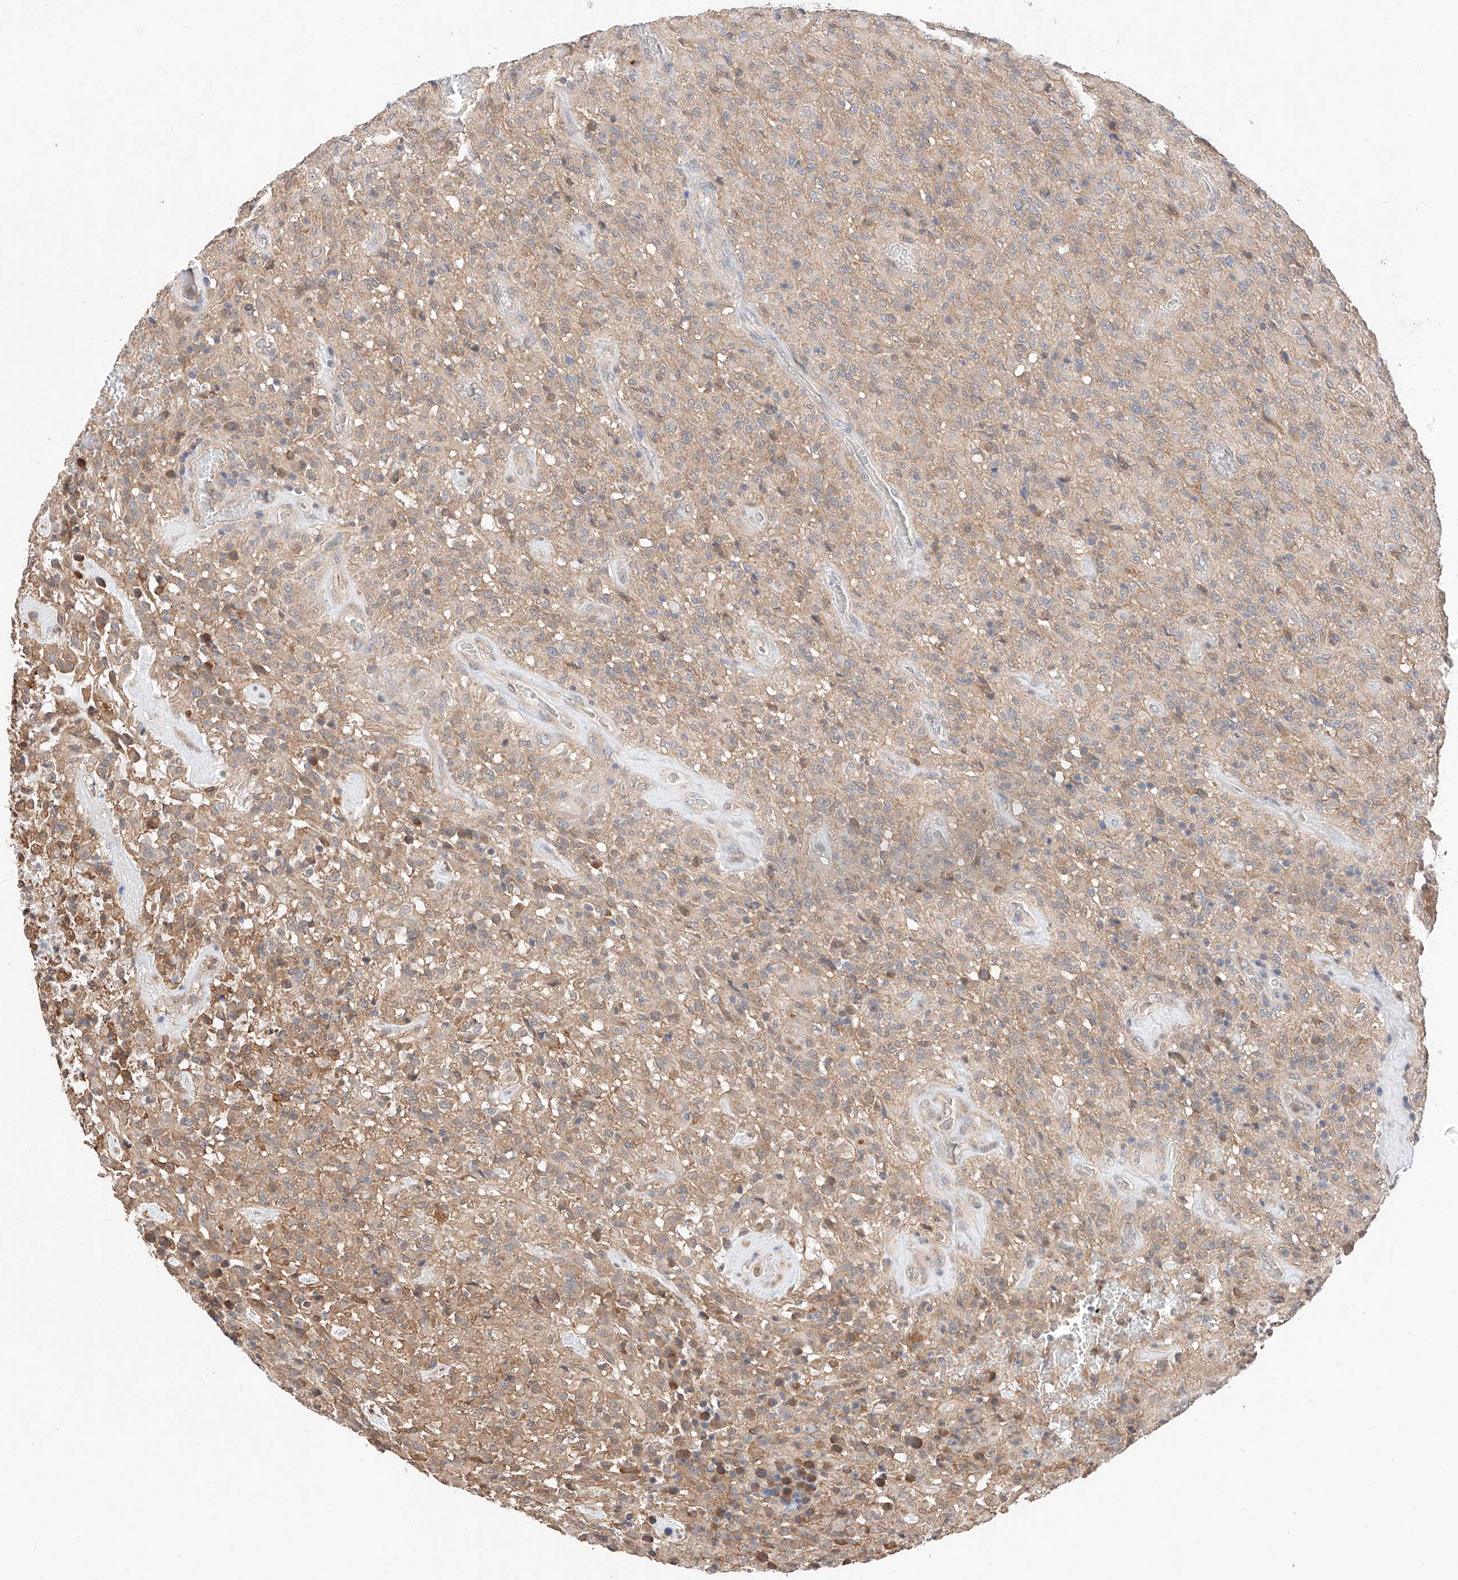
{"staining": {"intensity": "weak", "quantity": "25%-75%", "location": "cytoplasmic/membranous"}, "tissue": "glioma", "cell_type": "Tumor cells", "image_type": "cancer", "snomed": [{"axis": "morphology", "description": "Glioma, malignant, High grade"}, {"axis": "topography", "description": "Brain"}], "caption": "Protein staining of high-grade glioma (malignant) tissue exhibits weak cytoplasmic/membranous staining in approximately 25%-75% of tumor cells.", "gene": "ZSCAN4", "patient": {"sex": "female", "age": 57}}